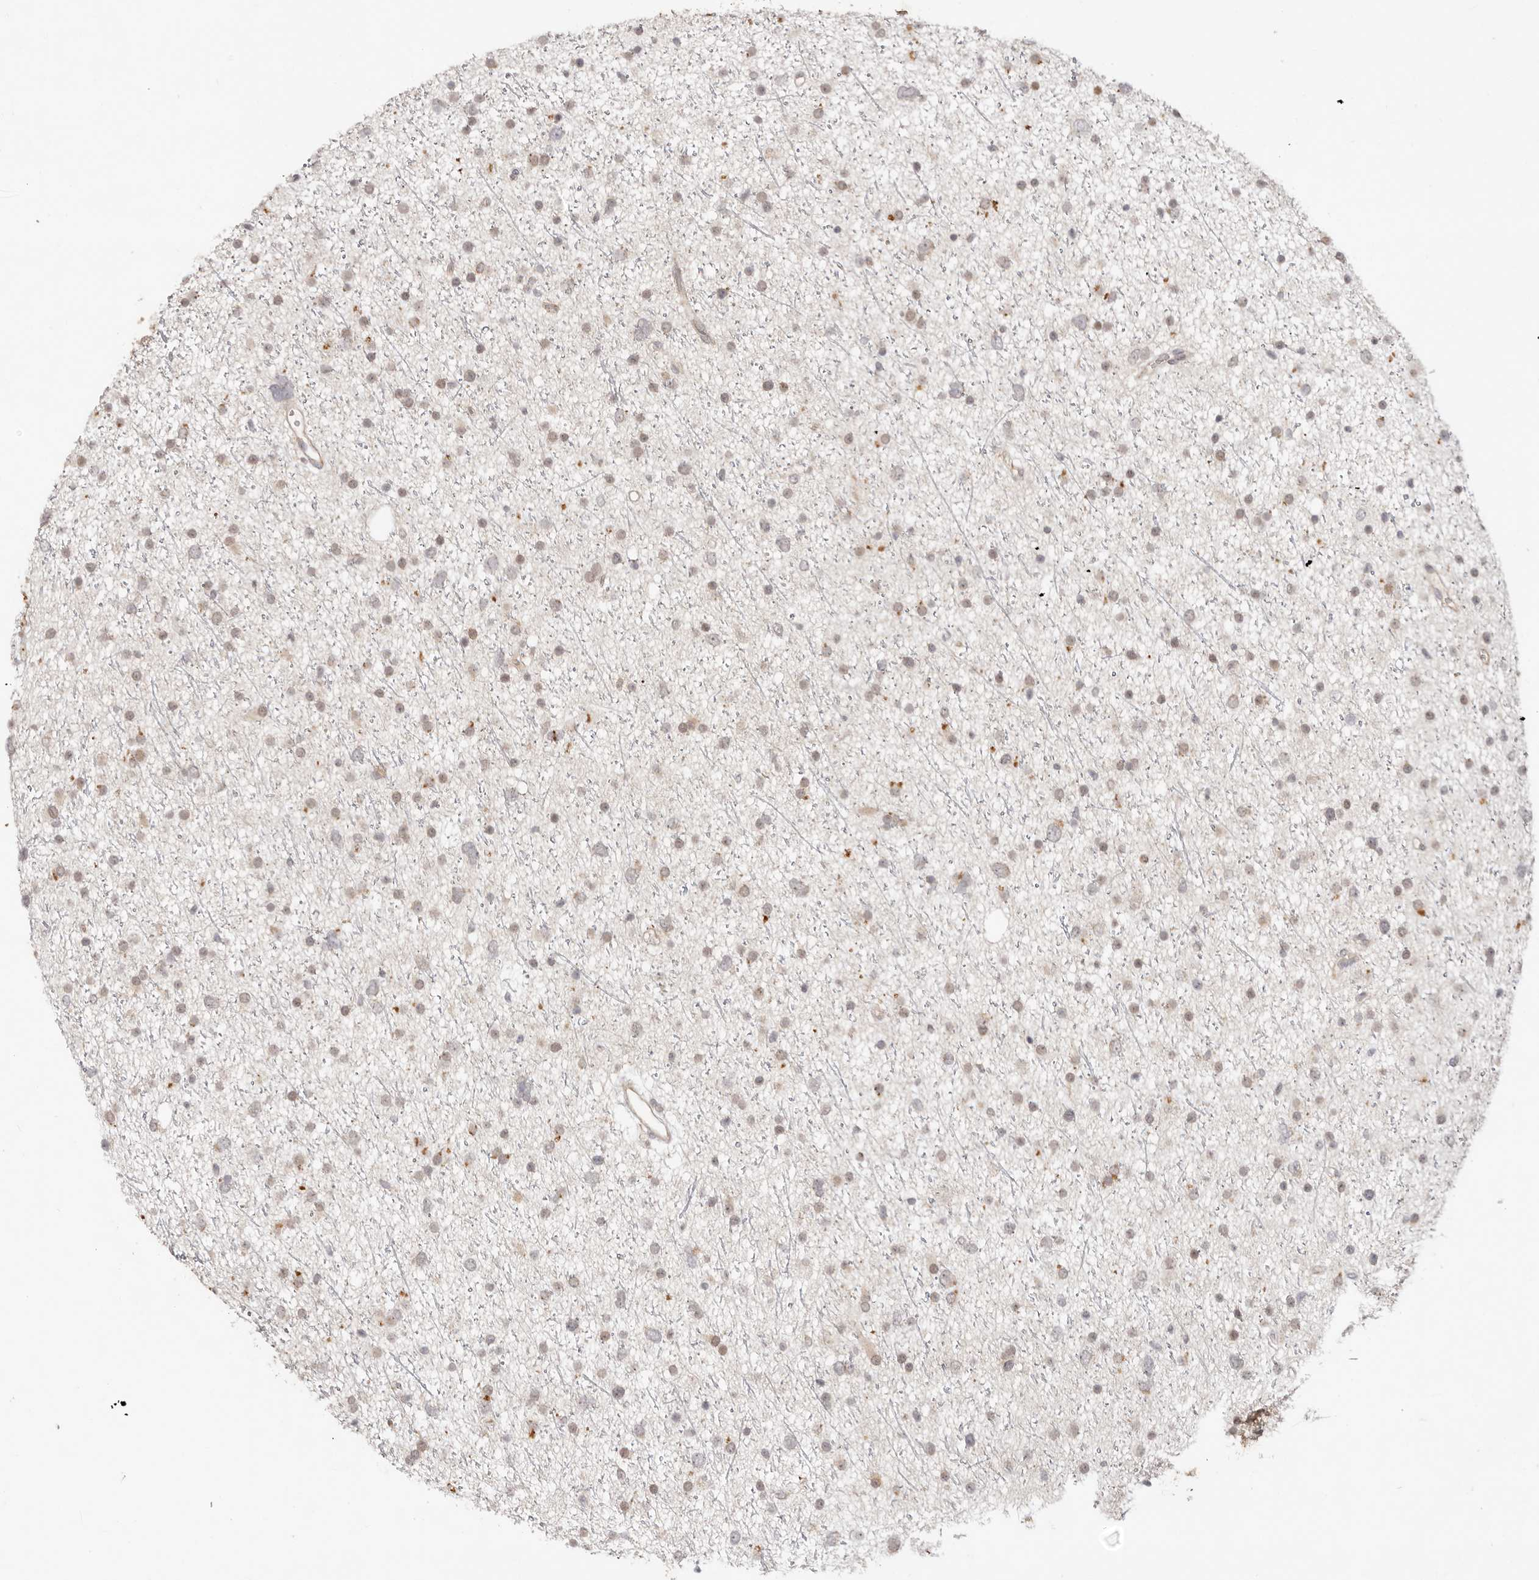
{"staining": {"intensity": "weak", "quantity": "25%-75%", "location": "nuclear"}, "tissue": "glioma", "cell_type": "Tumor cells", "image_type": "cancer", "snomed": [{"axis": "morphology", "description": "Glioma, malignant, Low grade"}, {"axis": "topography", "description": "Cerebral cortex"}], "caption": "Human glioma stained with a protein marker displays weak staining in tumor cells.", "gene": "BCL2L15", "patient": {"sex": "female", "age": 39}}